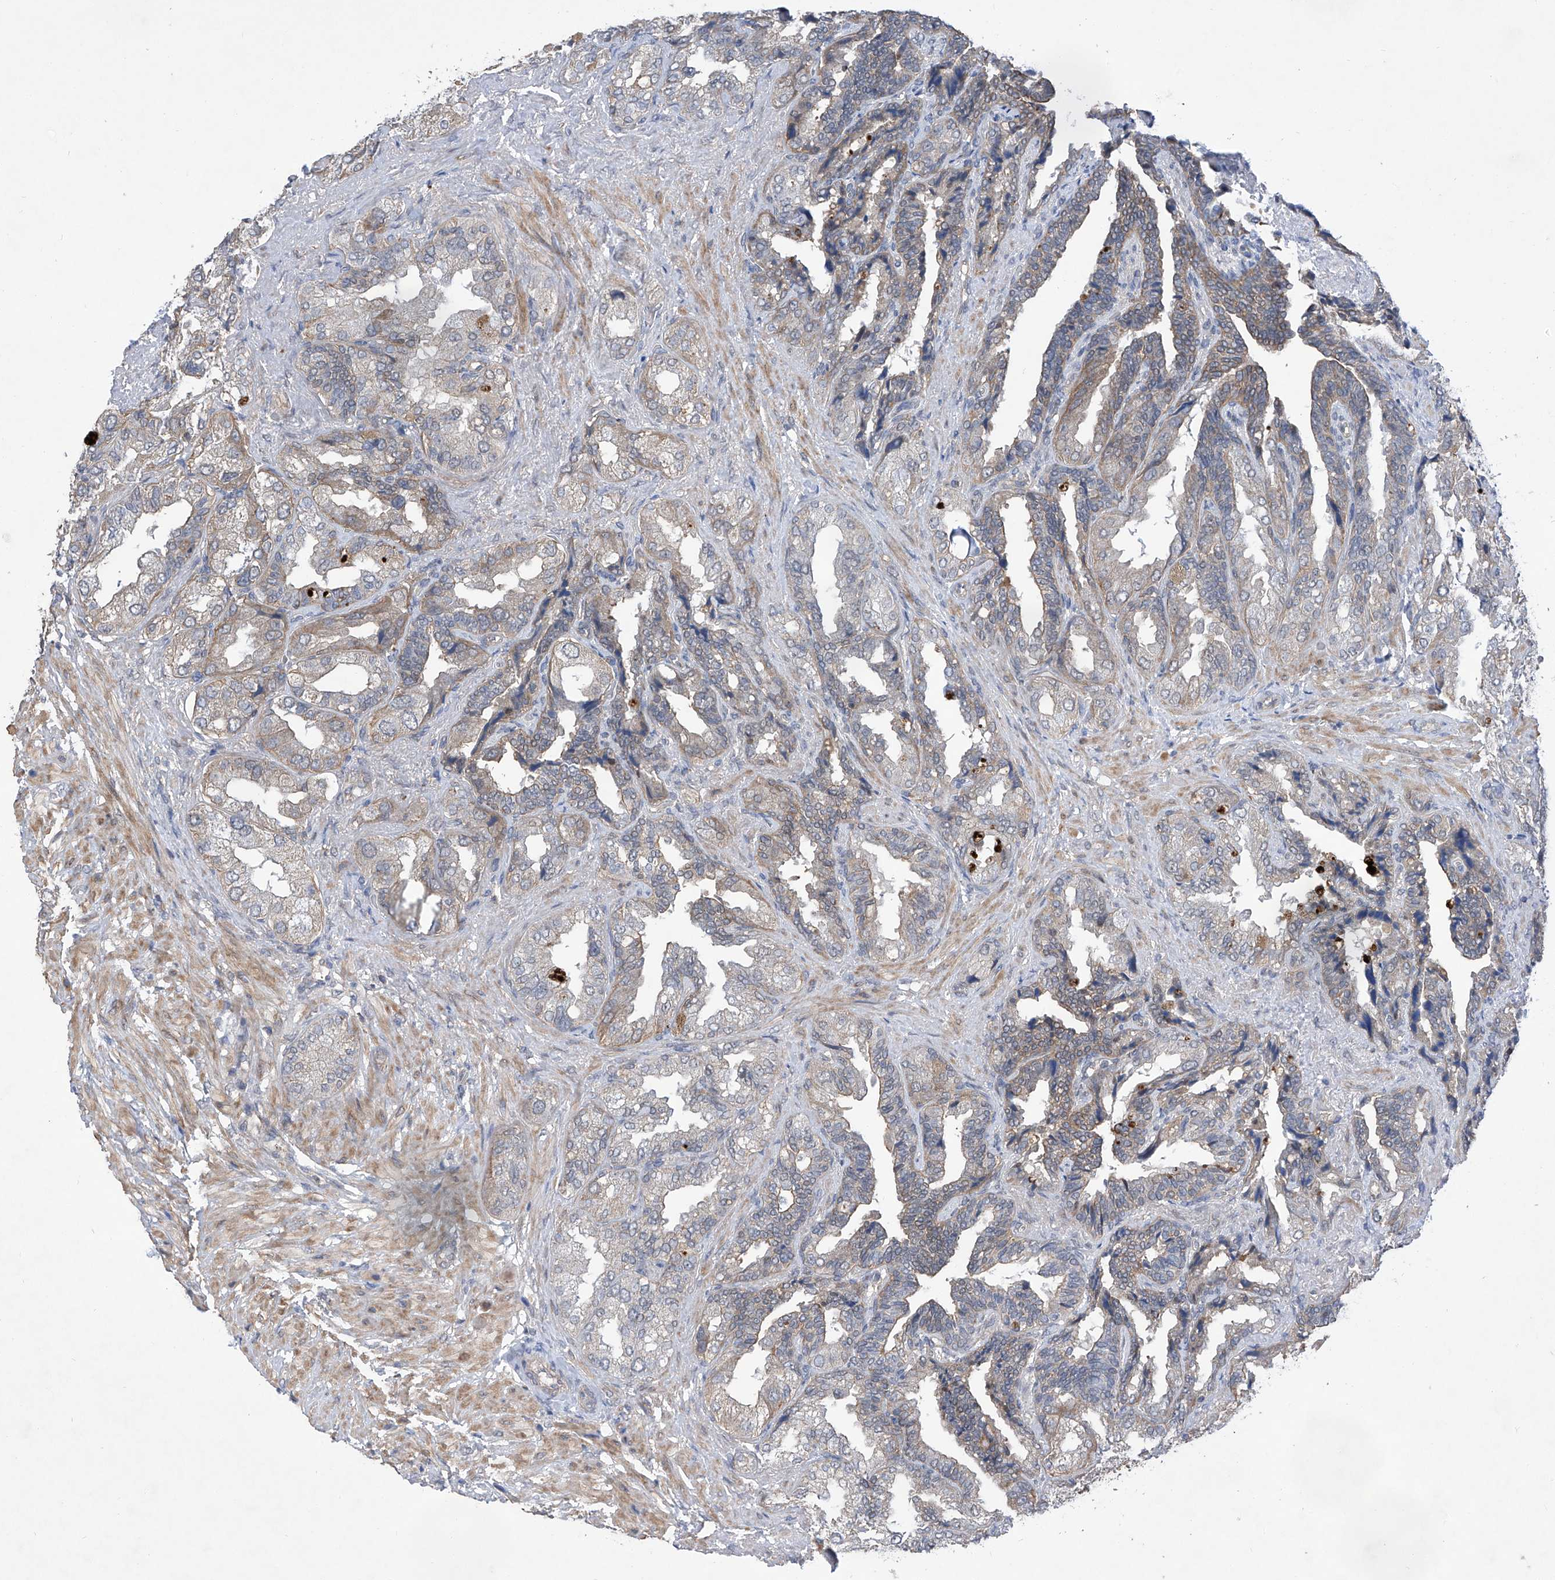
{"staining": {"intensity": "moderate", "quantity": "<25%", "location": "cytoplasmic/membranous"}, "tissue": "seminal vesicle", "cell_type": "Glandular cells", "image_type": "normal", "snomed": [{"axis": "morphology", "description": "Normal tissue, NOS"}, {"axis": "topography", "description": "Seminal veicle"}, {"axis": "topography", "description": "Peripheral nerve tissue"}], "caption": "Glandular cells display low levels of moderate cytoplasmic/membranous positivity in approximately <25% of cells in benign seminal vesicle.", "gene": "KIFC2", "patient": {"sex": "male", "age": 63}}